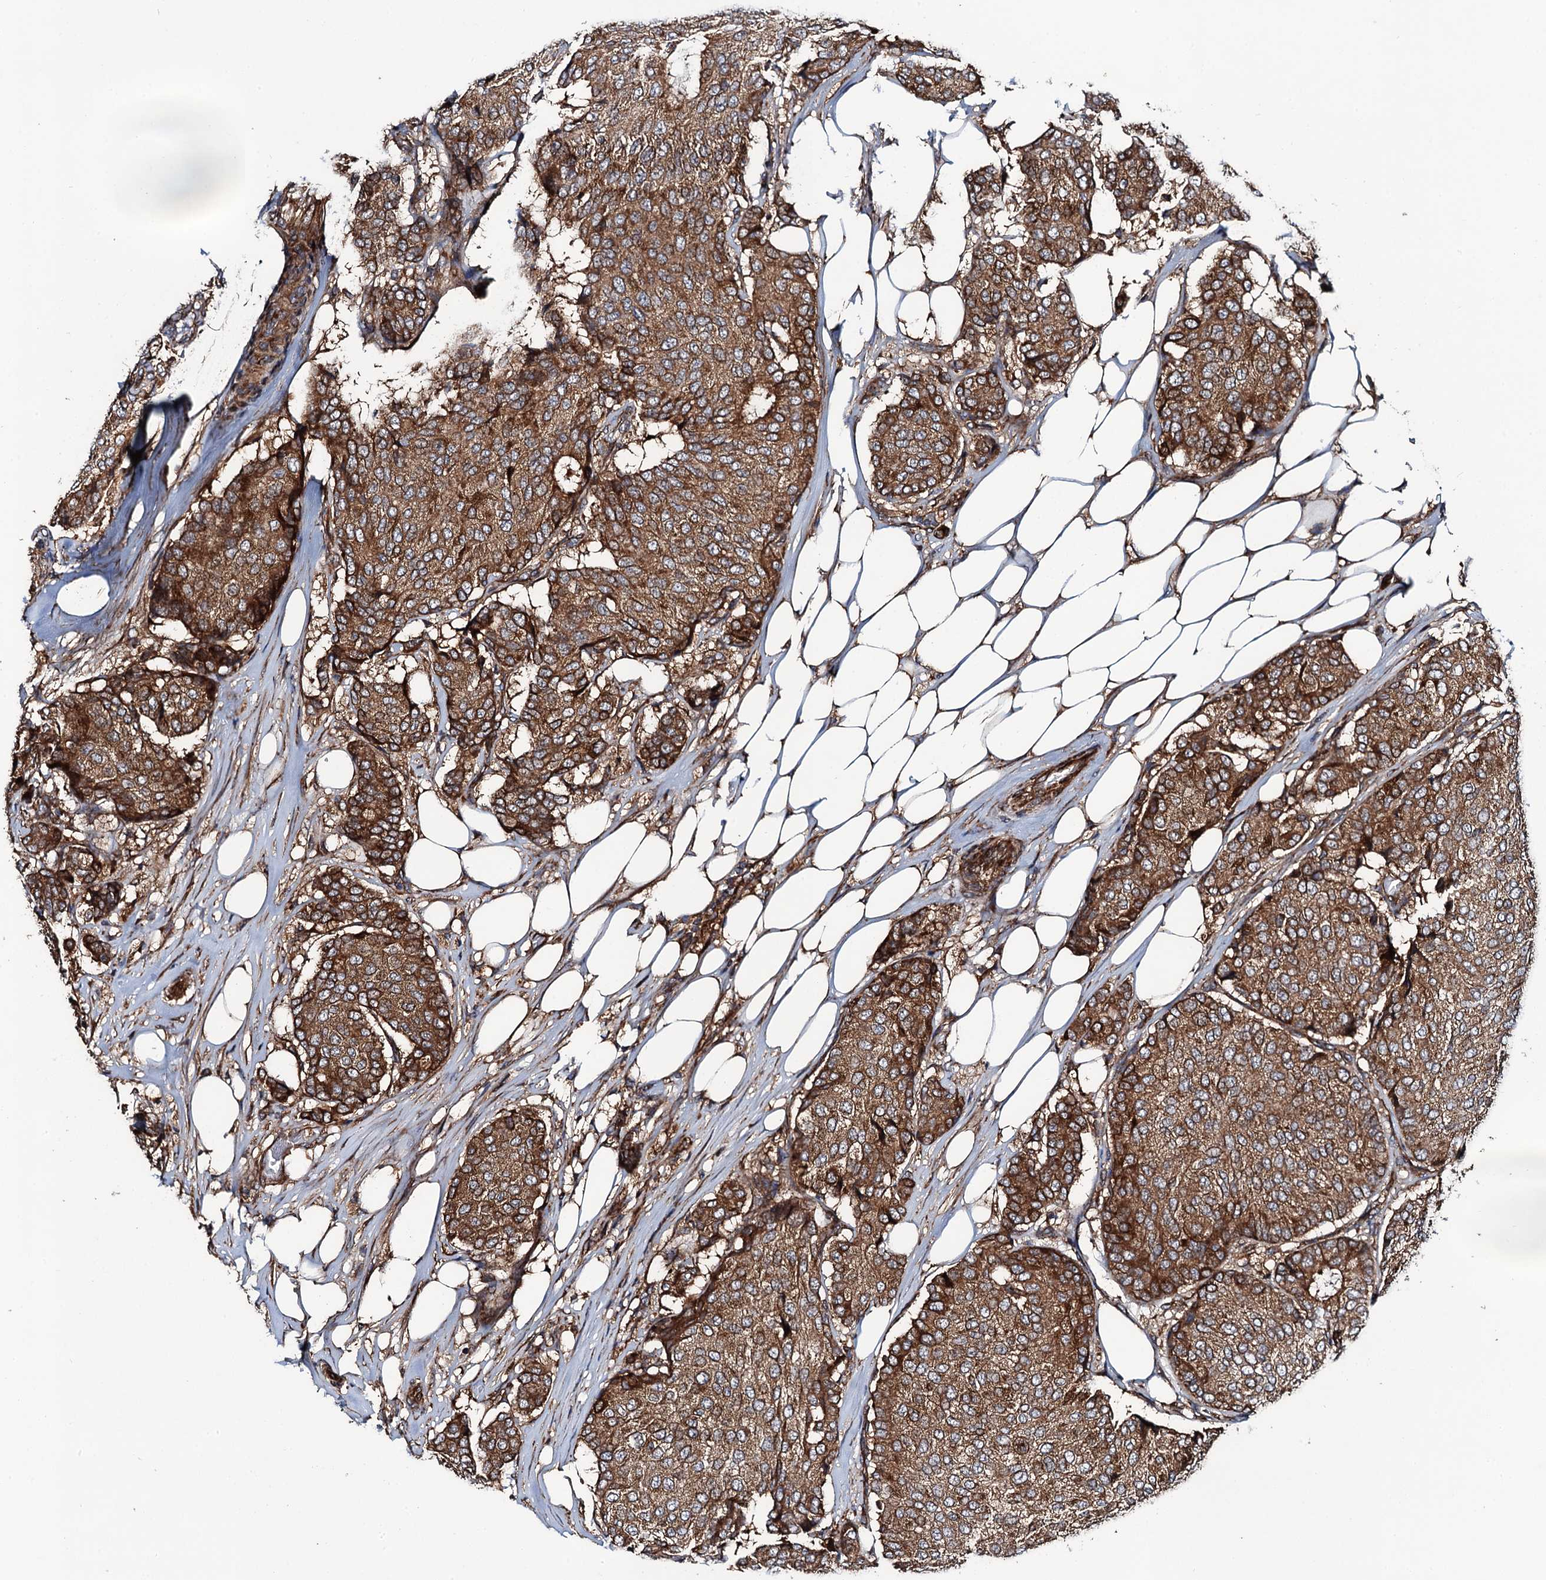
{"staining": {"intensity": "strong", "quantity": ">75%", "location": "cytoplasmic/membranous"}, "tissue": "breast cancer", "cell_type": "Tumor cells", "image_type": "cancer", "snomed": [{"axis": "morphology", "description": "Duct carcinoma"}, {"axis": "topography", "description": "Breast"}], "caption": "Human breast cancer stained with a brown dye displays strong cytoplasmic/membranous positive expression in approximately >75% of tumor cells.", "gene": "NEK1", "patient": {"sex": "female", "age": 75}}